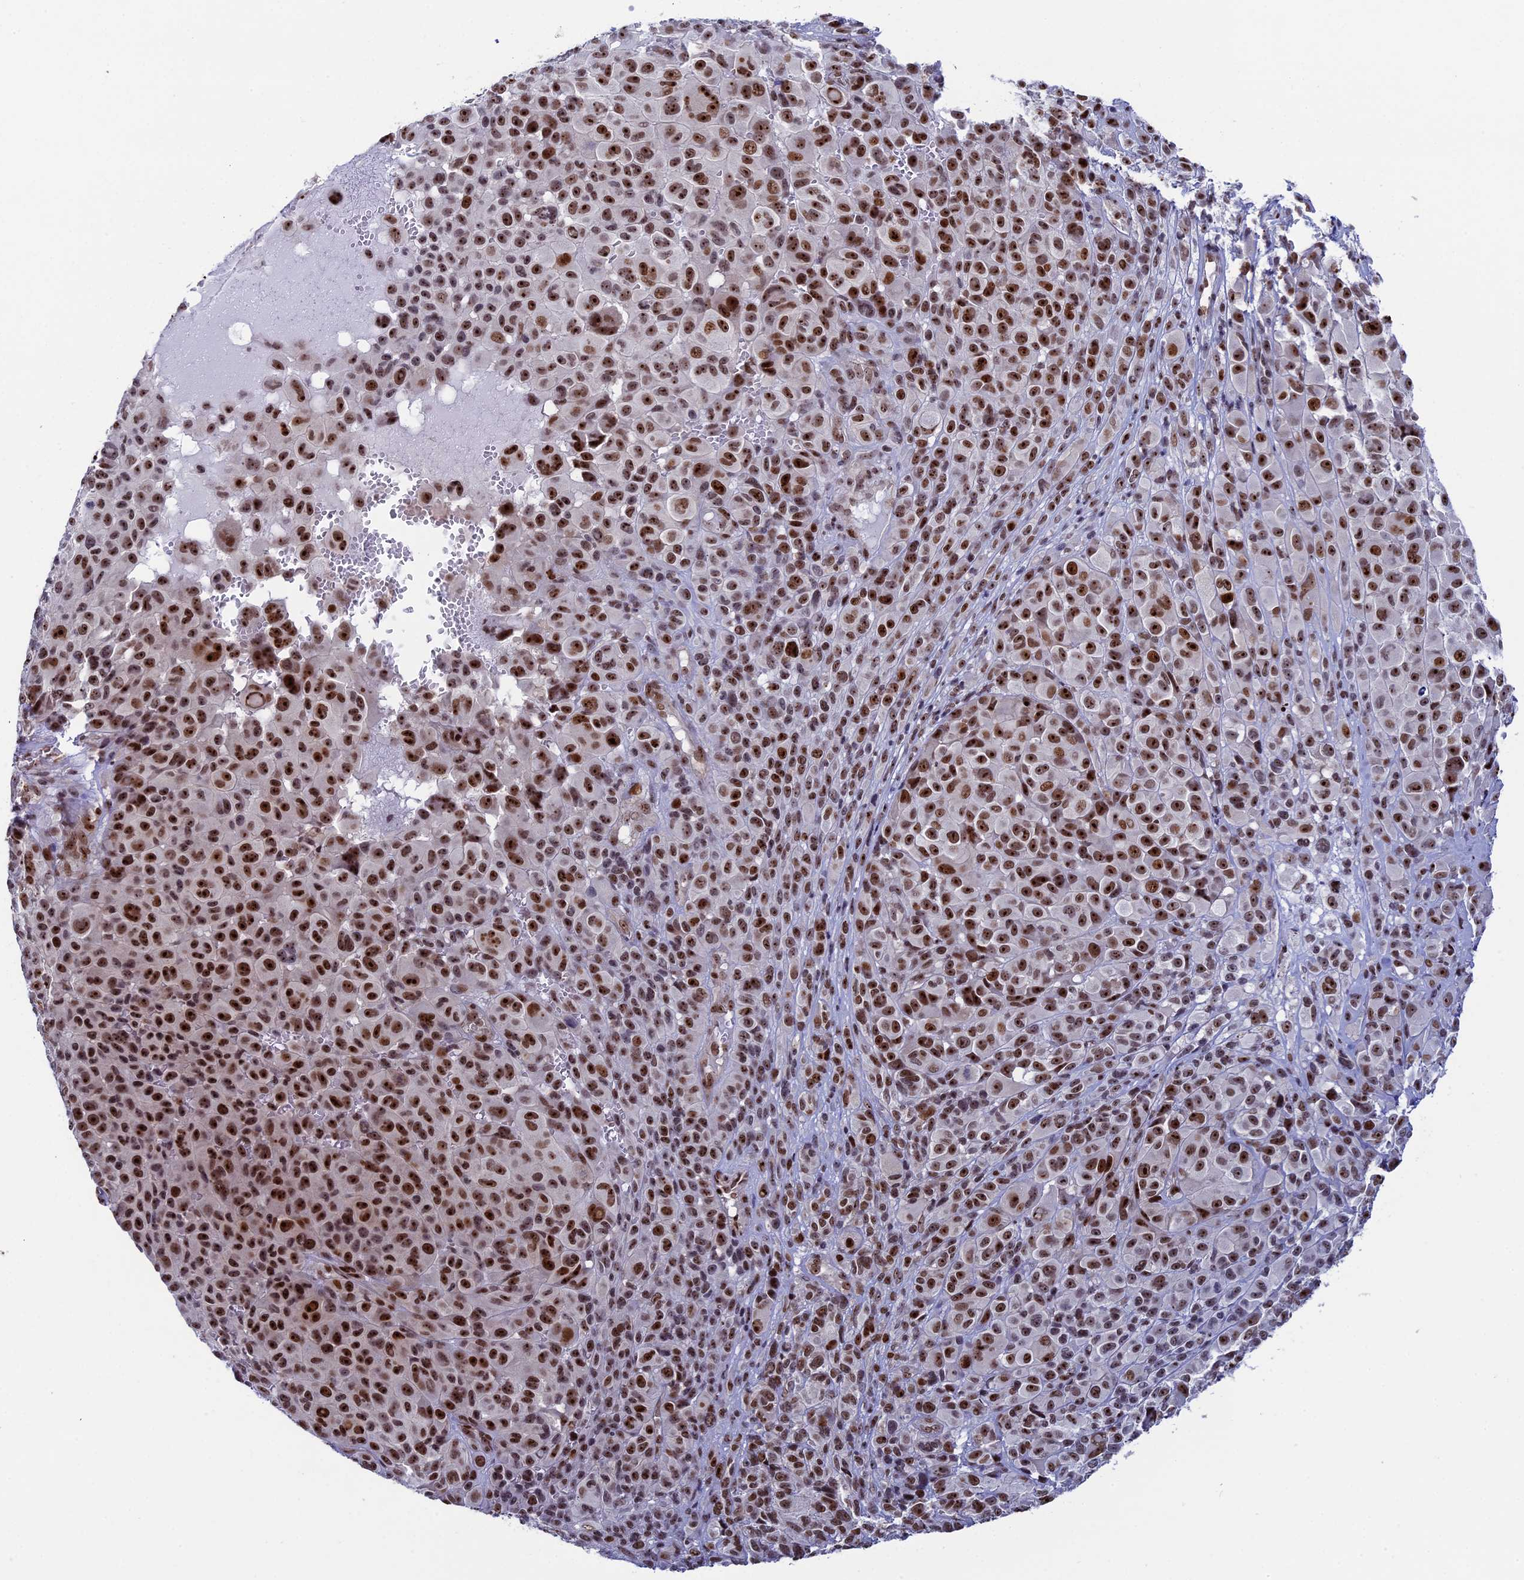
{"staining": {"intensity": "strong", "quantity": ">75%", "location": "nuclear"}, "tissue": "melanoma", "cell_type": "Tumor cells", "image_type": "cancer", "snomed": [{"axis": "morphology", "description": "Malignant melanoma, NOS"}, {"axis": "topography", "description": "Skin of trunk"}], "caption": "Melanoma stained for a protein (brown) shows strong nuclear positive staining in about >75% of tumor cells.", "gene": "CCDC86", "patient": {"sex": "male", "age": 71}}